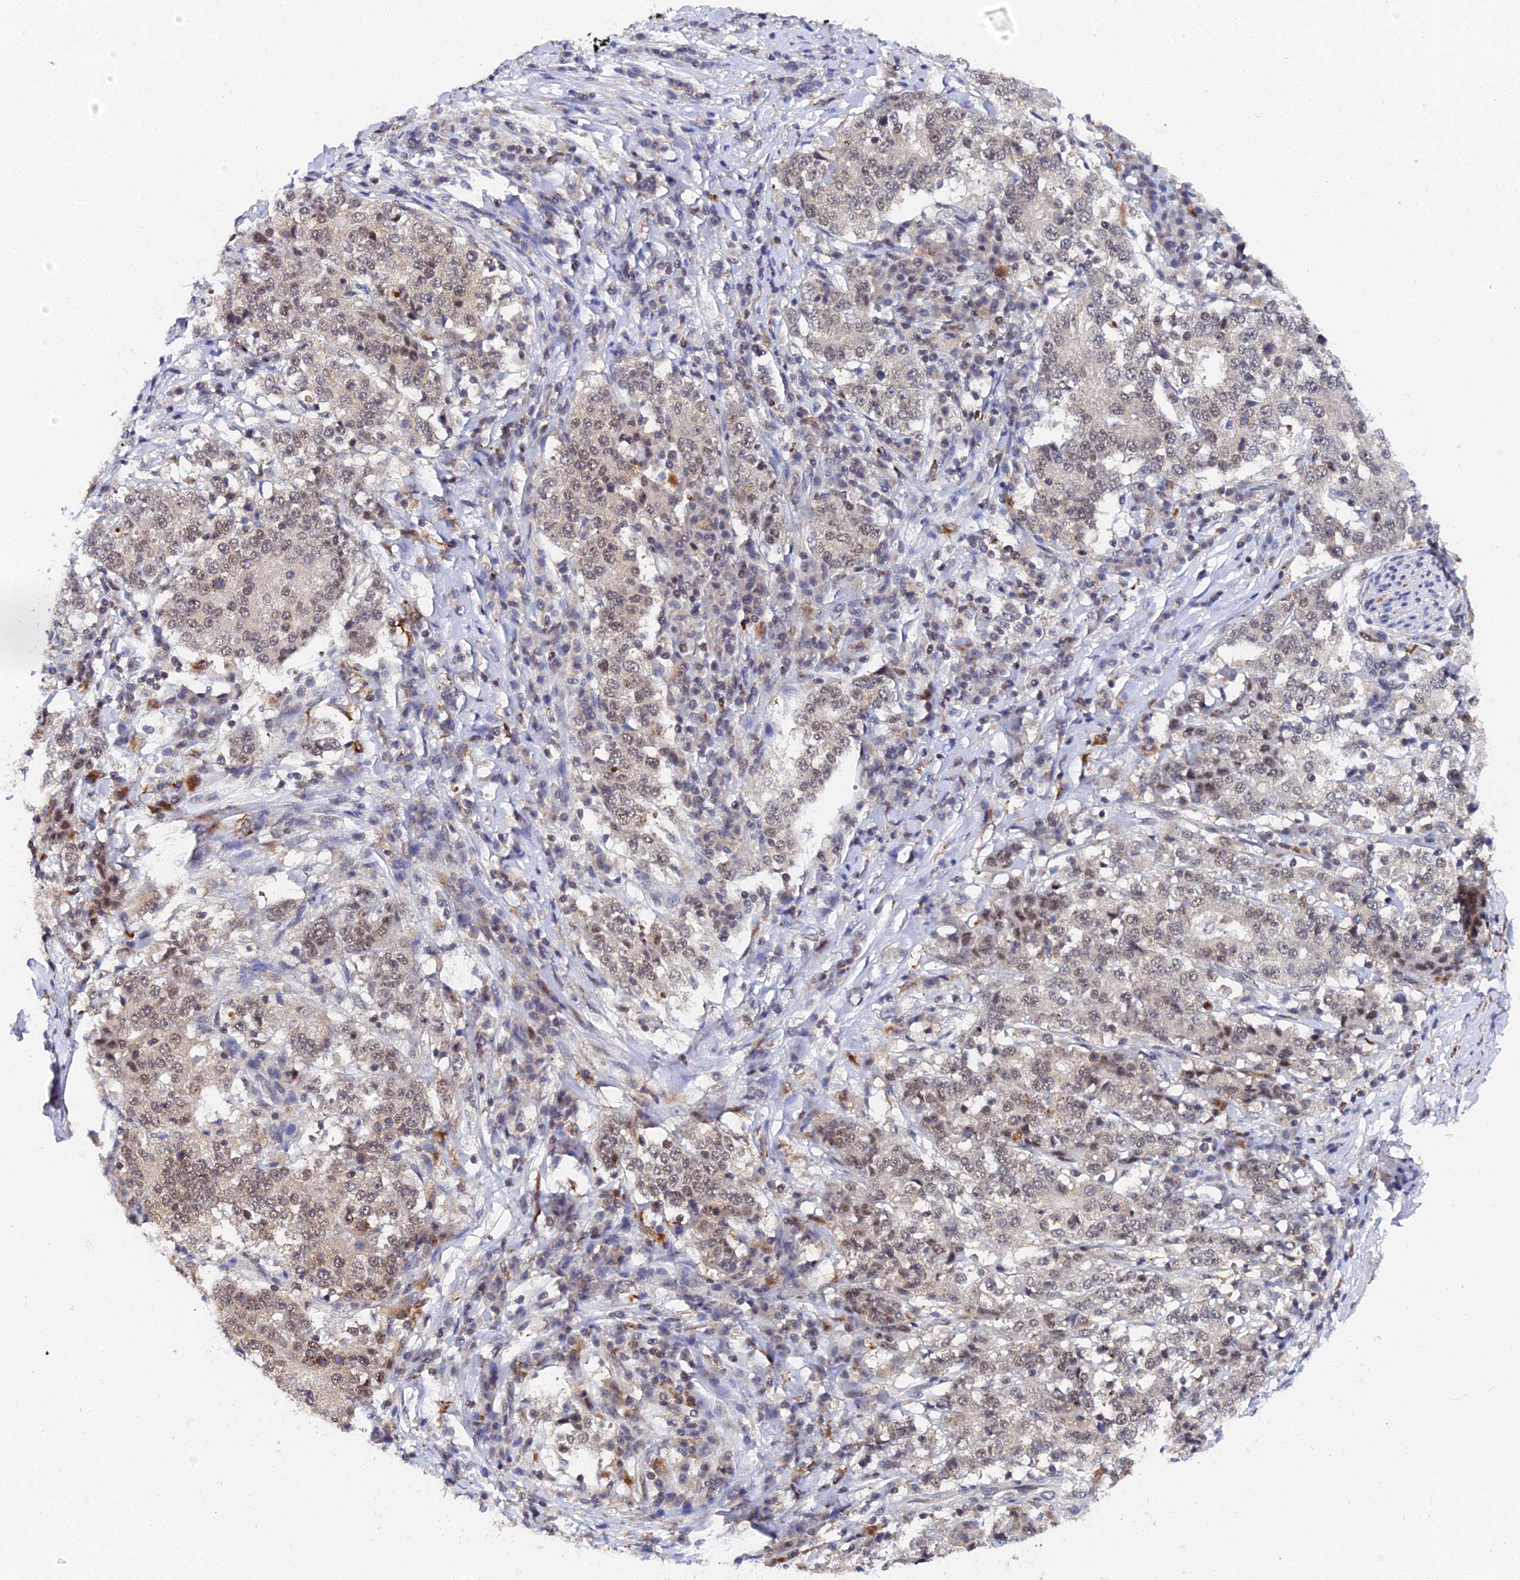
{"staining": {"intensity": "weak", "quantity": ">75%", "location": "nuclear"}, "tissue": "stomach cancer", "cell_type": "Tumor cells", "image_type": "cancer", "snomed": [{"axis": "morphology", "description": "Adenocarcinoma, NOS"}, {"axis": "topography", "description": "Stomach"}], "caption": "Immunohistochemical staining of human stomach cancer reveals weak nuclear protein expression in about >75% of tumor cells.", "gene": "MAGOHB", "patient": {"sex": "male", "age": 59}}